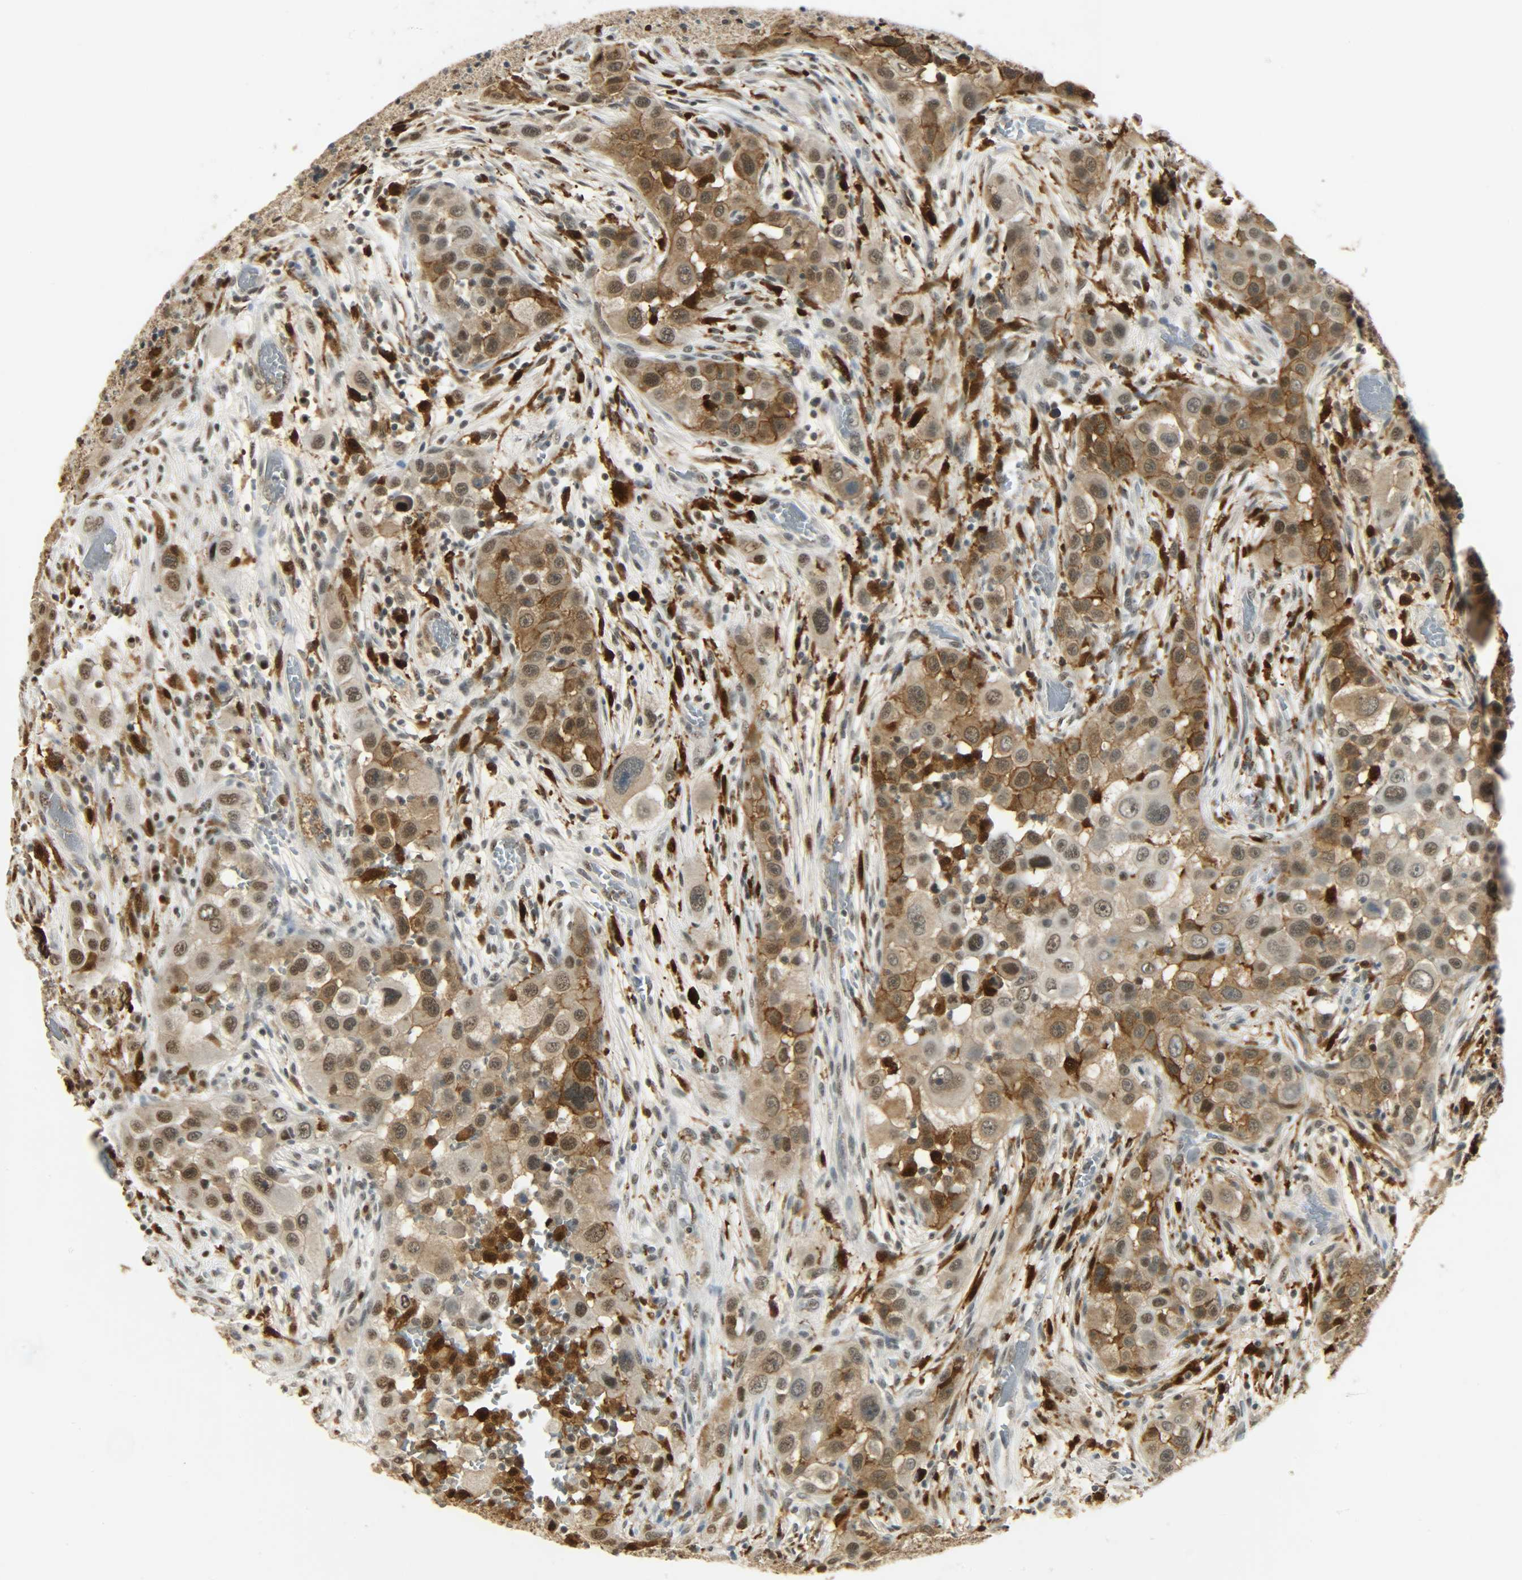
{"staining": {"intensity": "moderate", "quantity": ">75%", "location": "cytoplasmic/membranous,nuclear"}, "tissue": "head and neck cancer", "cell_type": "Tumor cells", "image_type": "cancer", "snomed": [{"axis": "morphology", "description": "Carcinoma, NOS"}, {"axis": "topography", "description": "Head-Neck"}], "caption": "This is a photomicrograph of immunohistochemistry (IHC) staining of head and neck cancer (carcinoma), which shows moderate positivity in the cytoplasmic/membranous and nuclear of tumor cells.", "gene": "NGFR", "patient": {"sex": "male", "age": 87}}